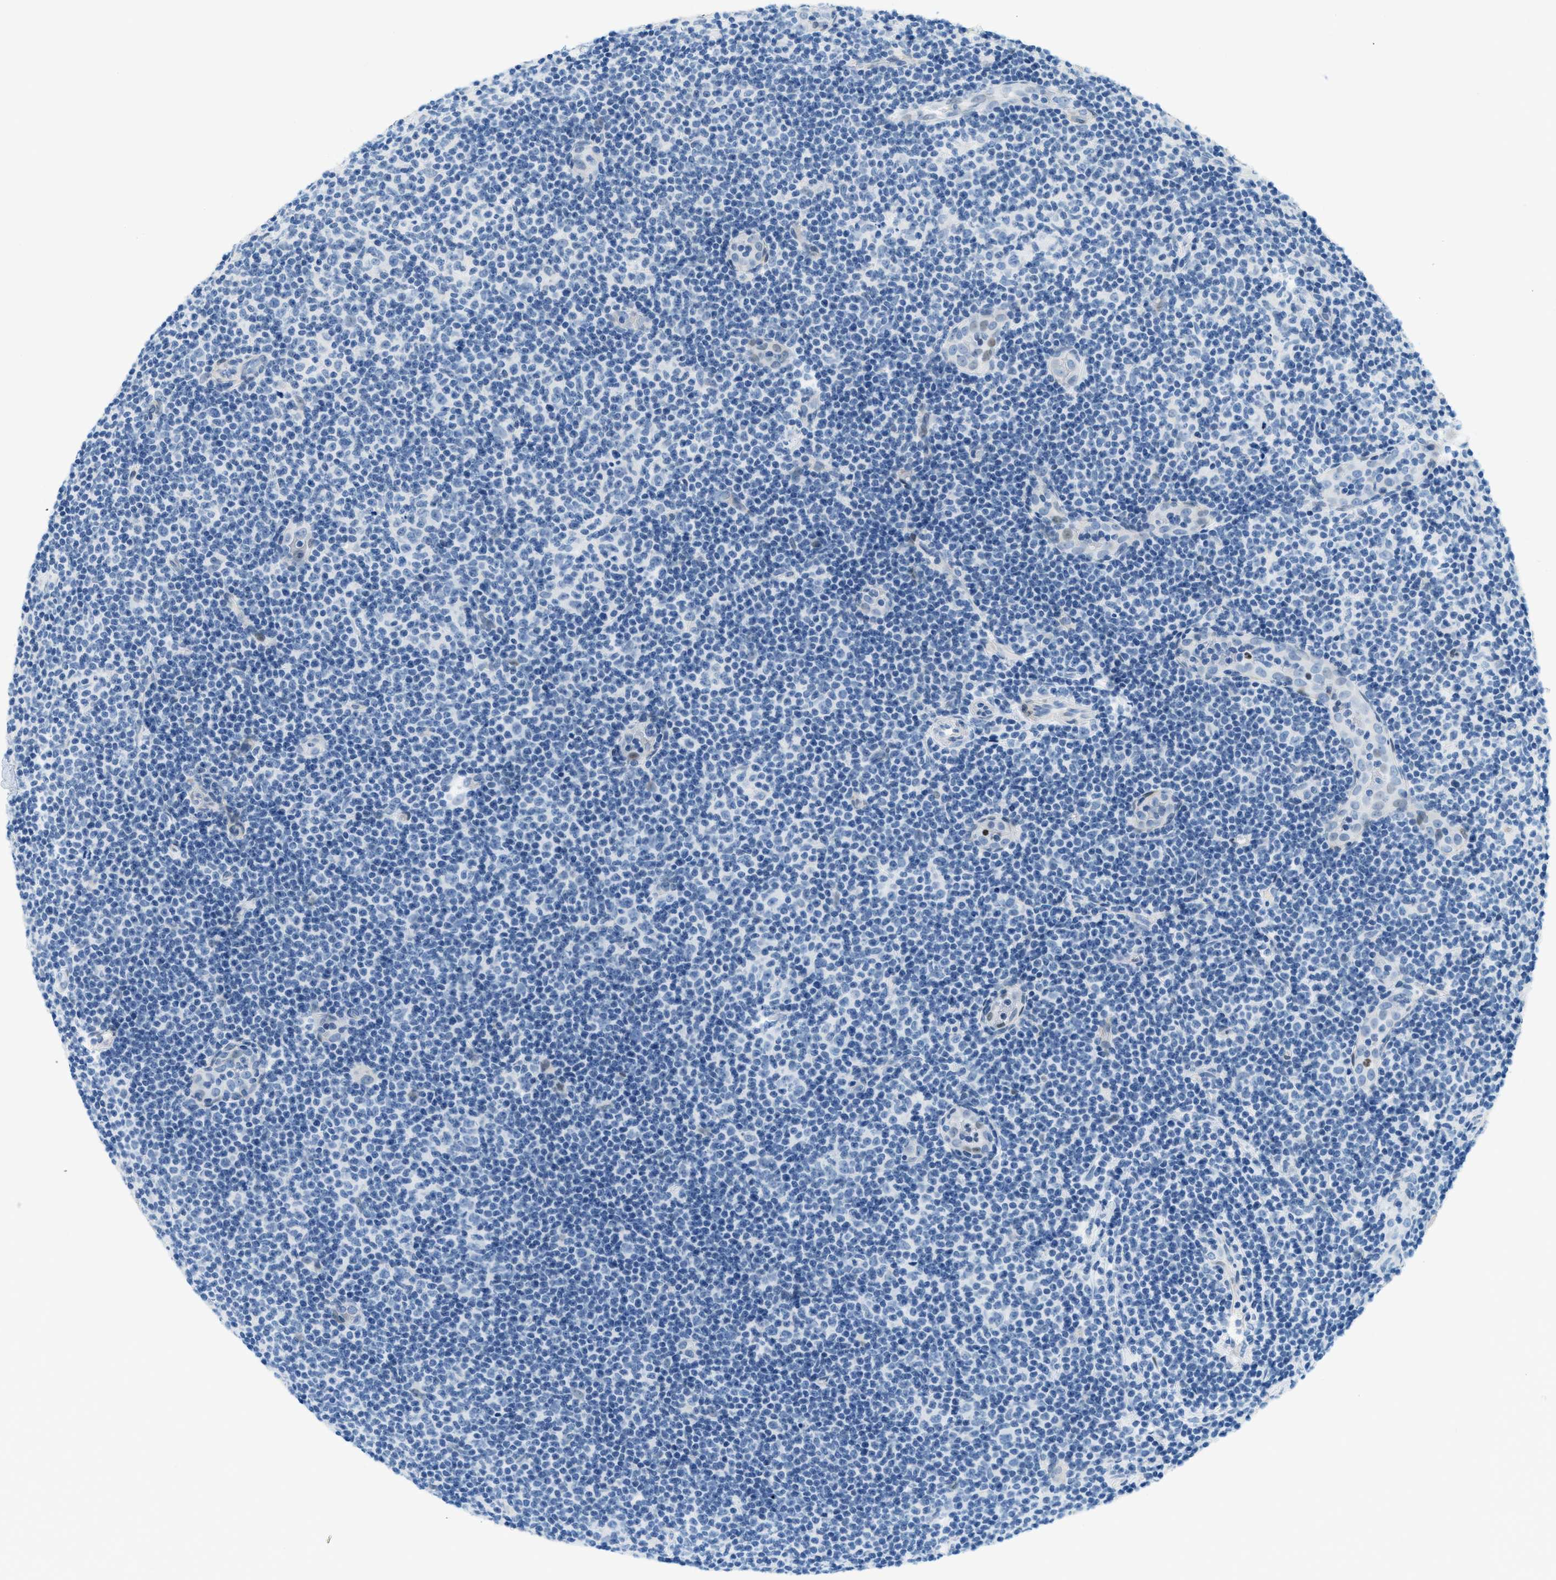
{"staining": {"intensity": "negative", "quantity": "none", "location": "none"}, "tissue": "lymphoma", "cell_type": "Tumor cells", "image_type": "cancer", "snomed": [{"axis": "morphology", "description": "Malignant lymphoma, non-Hodgkin's type, Low grade"}, {"axis": "topography", "description": "Lymph node"}], "caption": "Protein analysis of lymphoma displays no significant expression in tumor cells.", "gene": "CYP4X1", "patient": {"sex": "male", "age": 83}}